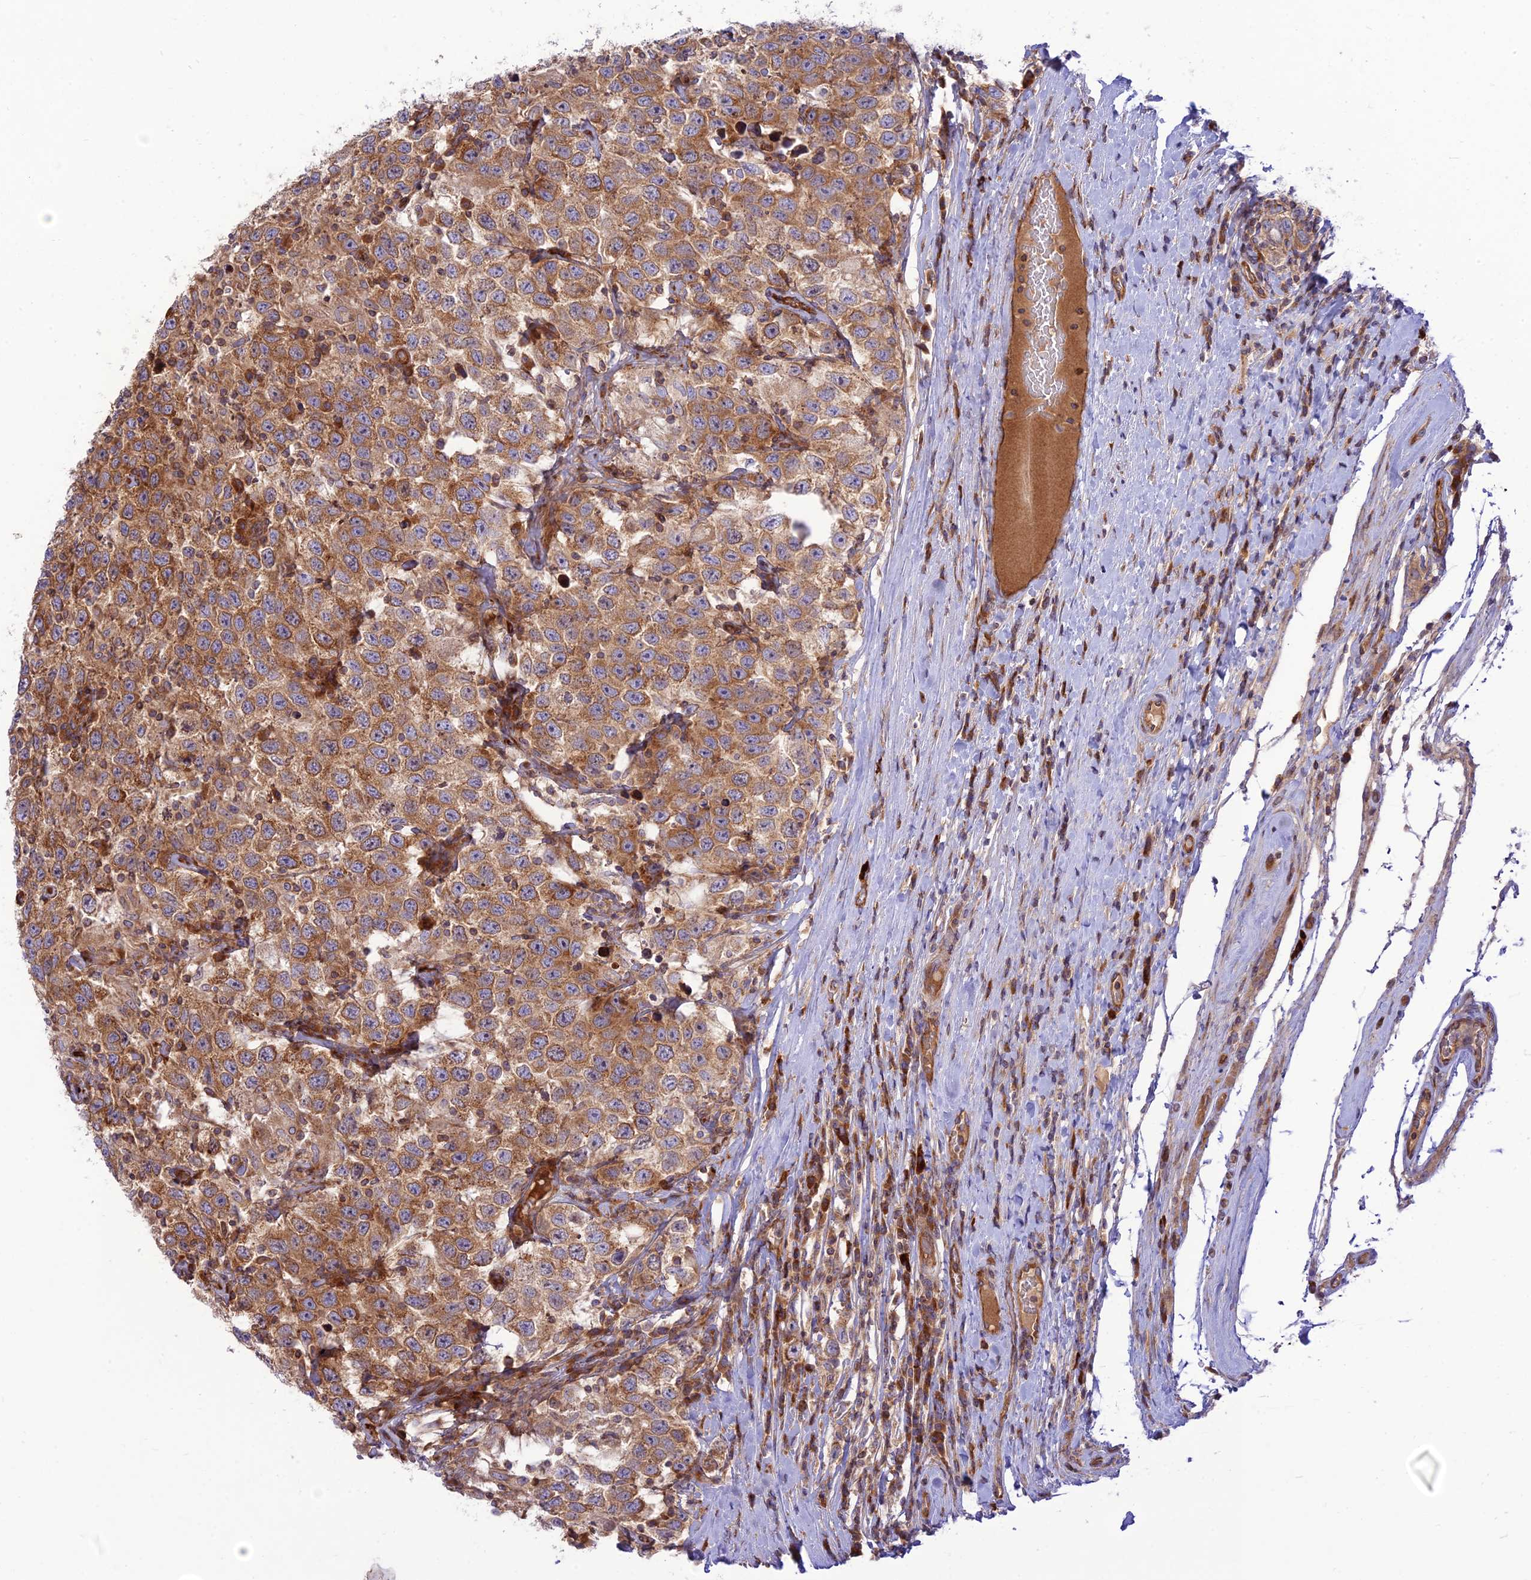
{"staining": {"intensity": "strong", "quantity": ">75%", "location": "cytoplasmic/membranous"}, "tissue": "testis cancer", "cell_type": "Tumor cells", "image_type": "cancer", "snomed": [{"axis": "morphology", "description": "Seminoma, NOS"}, {"axis": "topography", "description": "Testis"}], "caption": "Tumor cells display strong cytoplasmic/membranous positivity in about >75% of cells in testis seminoma.", "gene": "PIMREG", "patient": {"sex": "male", "age": 41}}